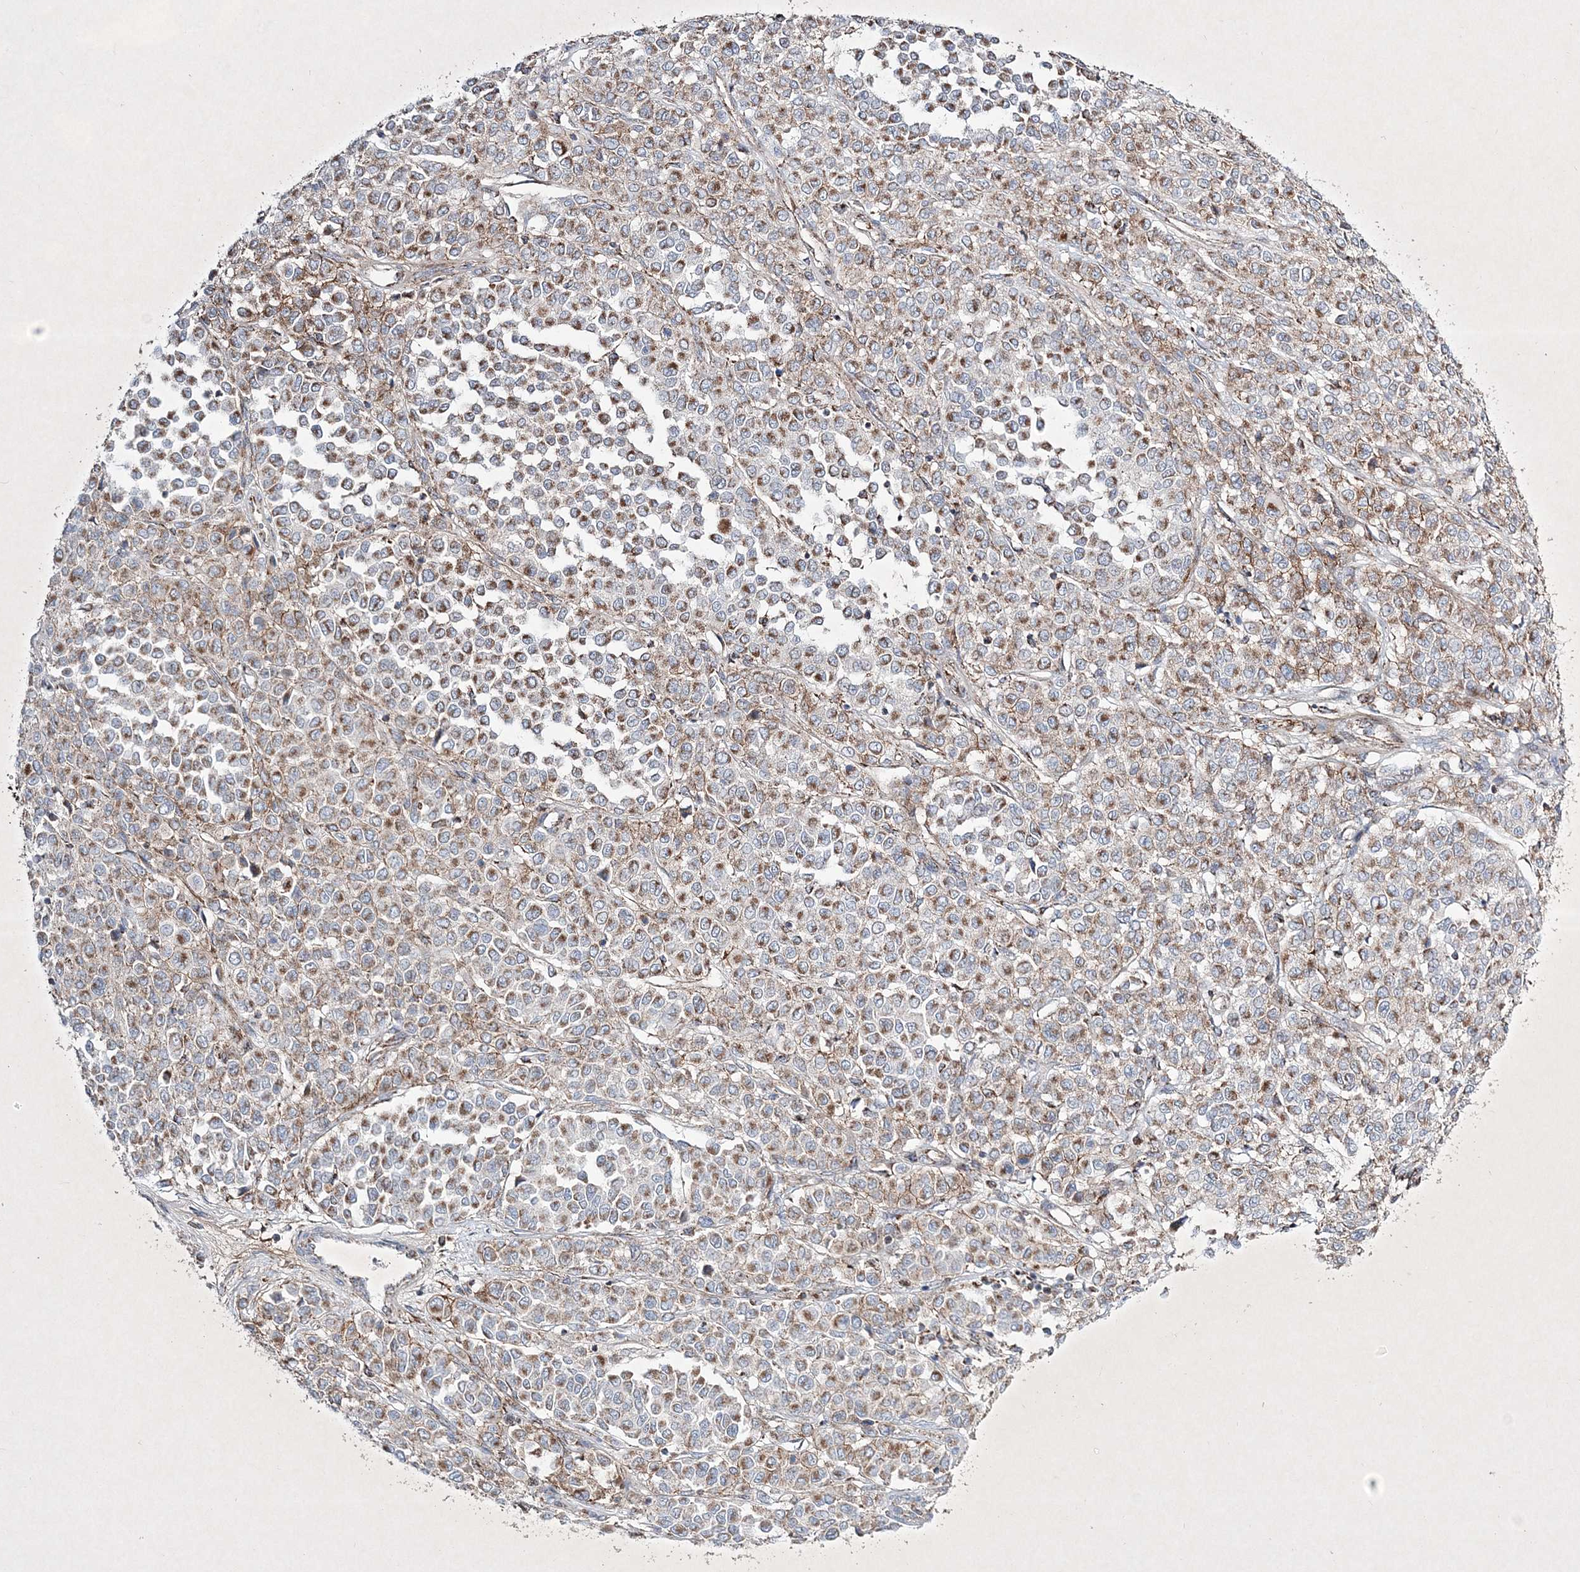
{"staining": {"intensity": "moderate", "quantity": ">75%", "location": "cytoplasmic/membranous"}, "tissue": "melanoma", "cell_type": "Tumor cells", "image_type": "cancer", "snomed": [{"axis": "morphology", "description": "Malignant melanoma, Metastatic site"}, {"axis": "topography", "description": "Pancreas"}], "caption": "Immunohistochemistry (DAB (3,3'-diaminobenzidine)) staining of human melanoma demonstrates moderate cytoplasmic/membranous protein expression in about >75% of tumor cells.", "gene": "RICTOR", "patient": {"sex": "female", "age": 30}}